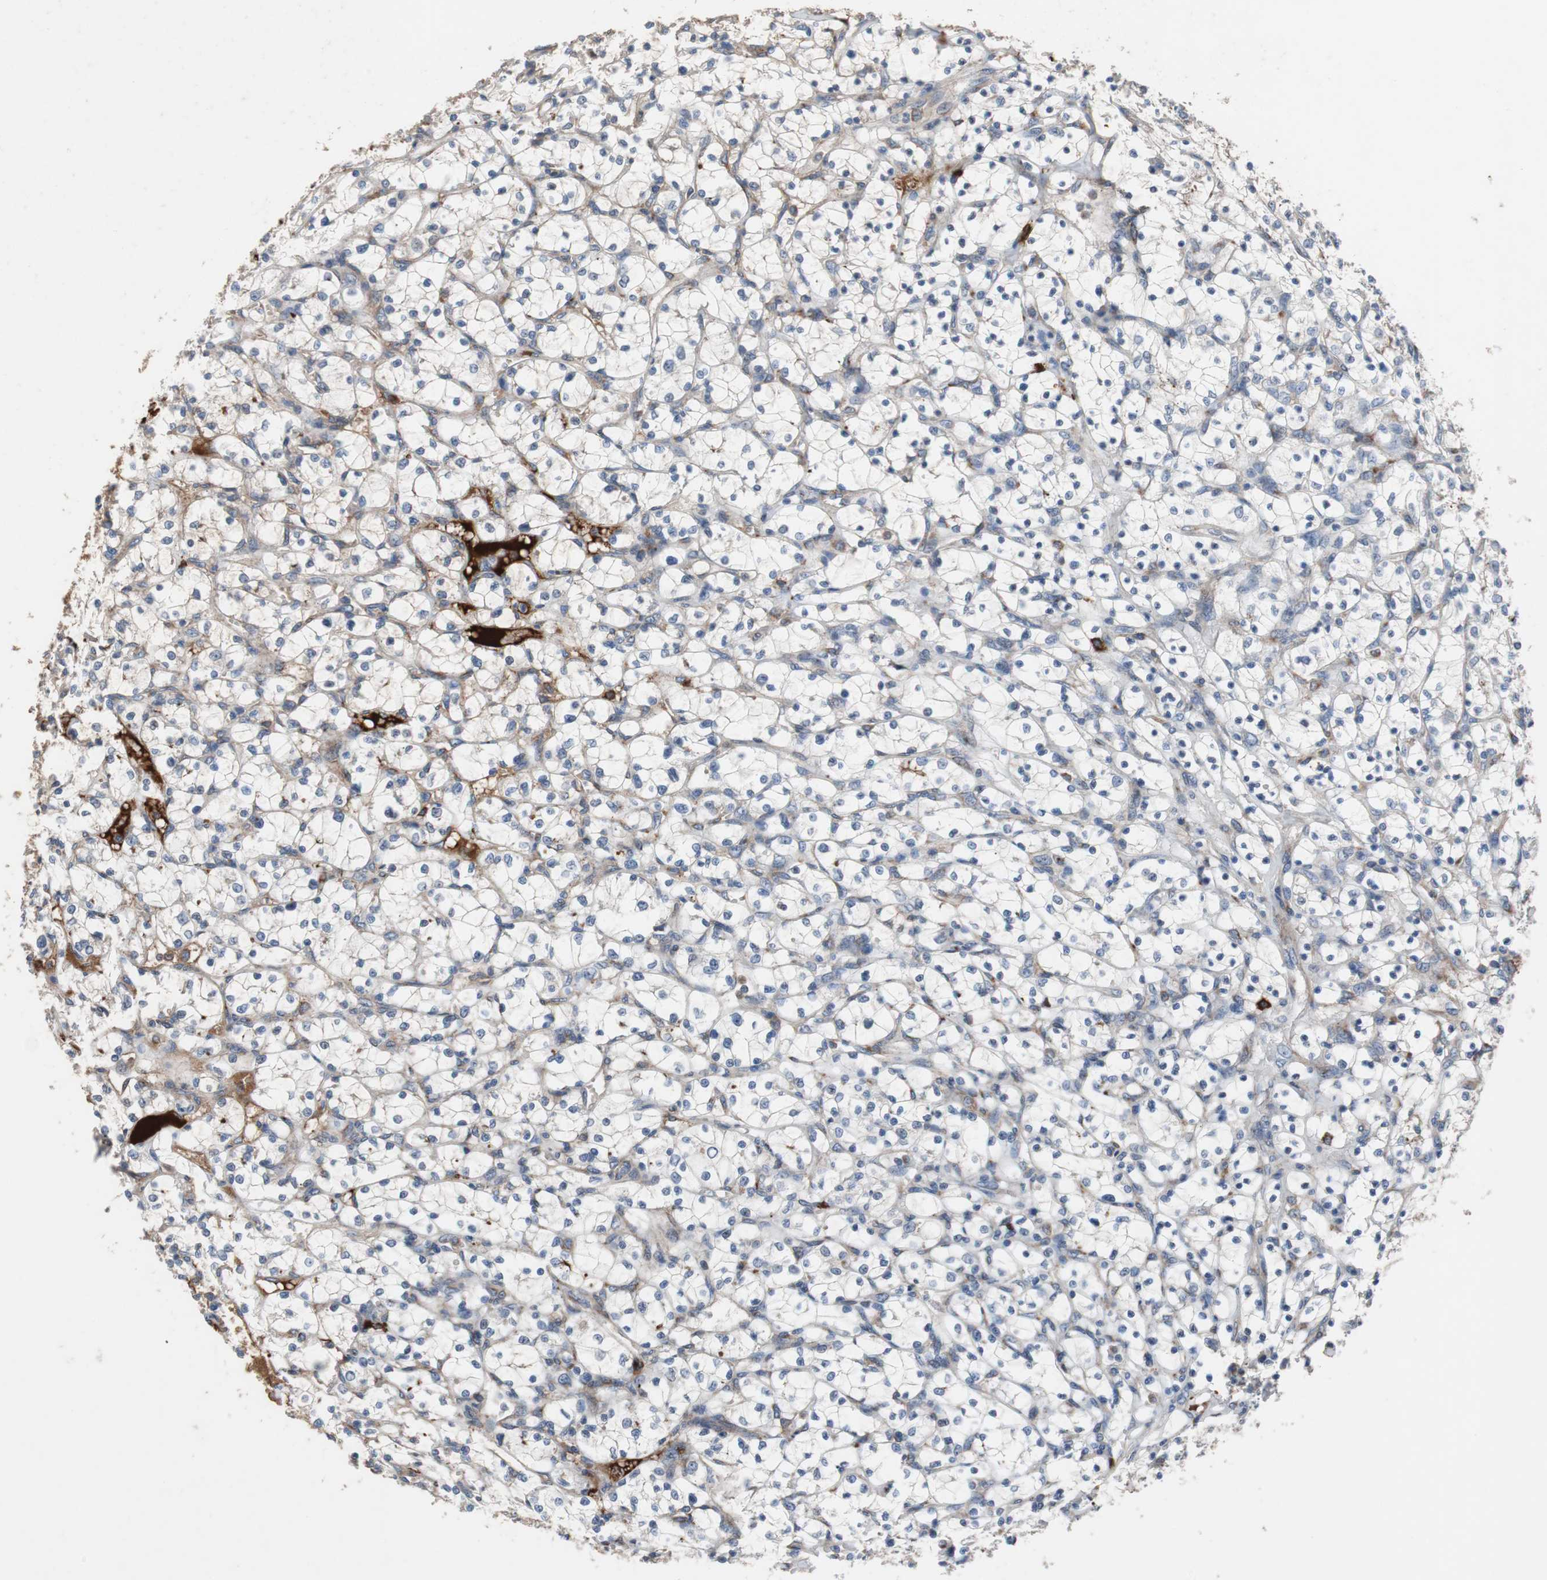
{"staining": {"intensity": "weak", "quantity": "25%-75%", "location": "cytoplasmic/membranous"}, "tissue": "renal cancer", "cell_type": "Tumor cells", "image_type": "cancer", "snomed": [{"axis": "morphology", "description": "Adenocarcinoma, NOS"}, {"axis": "topography", "description": "Kidney"}], "caption": "IHC histopathology image of adenocarcinoma (renal) stained for a protein (brown), which reveals low levels of weak cytoplasmic/membranous positivity in about 25%-75% of tumor cells.", "gene": "SORT1", "patient": {"sex": "female", "age": 69}}